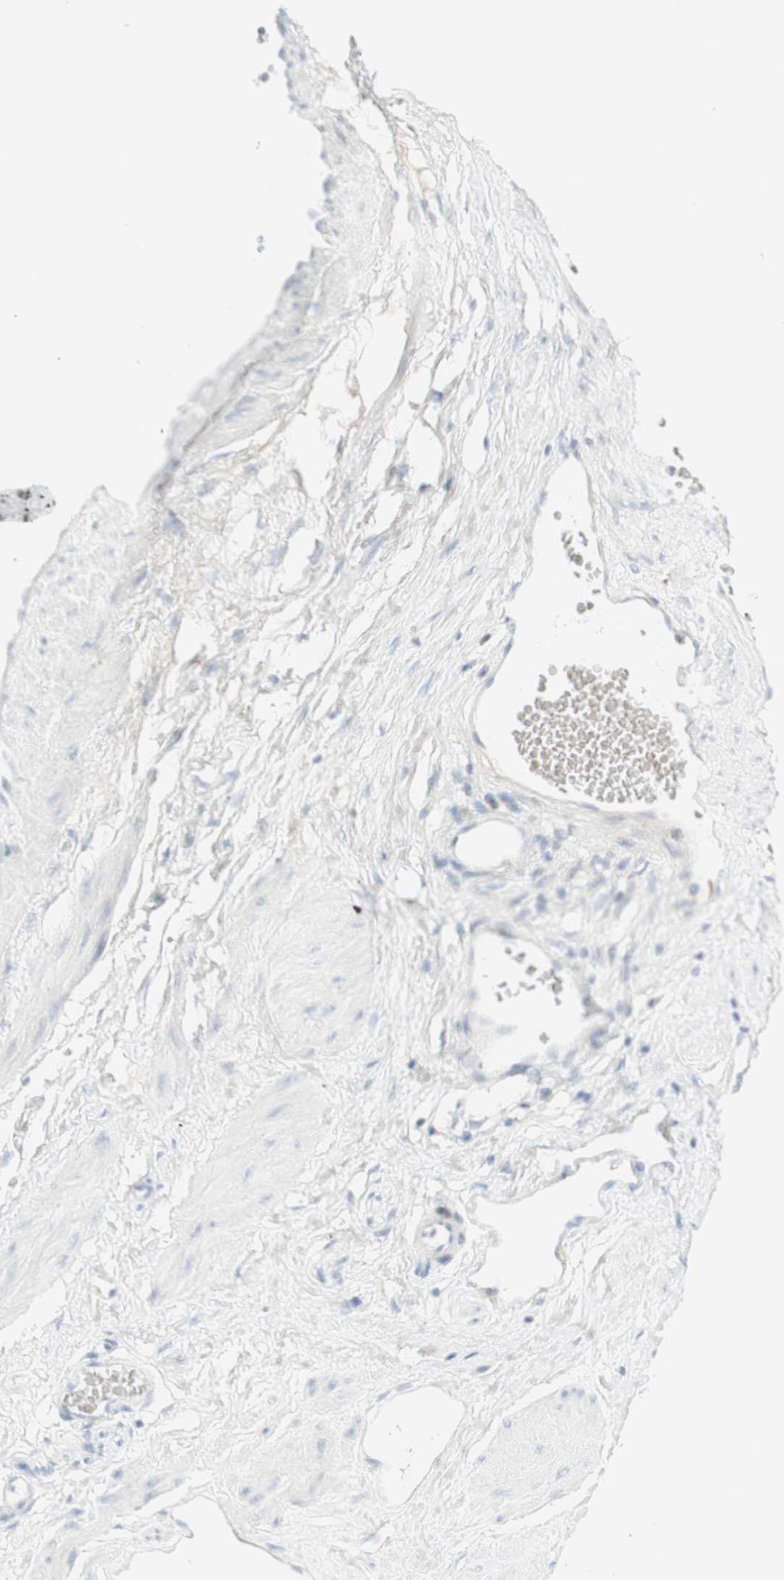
{"staining": {"intensity": "negative", "quantity": "none", "location": "none"}, "tissue": "adipose tissue", "cell_type": "Adipocytes", "image_type": "normal", "snomed": [{"axis": "morphology", "description": "Normal tissue, NOS"}, {"axis": "topography", "description": "Soft tissue"}, {"axis": "topography", "description": "Vascular tissue"}], "caption": "The image demonstrates no staining of adipocytes in benign adipose tissue.", "gene": "MDK", "patient": {"sex": "female", "age": 35}}